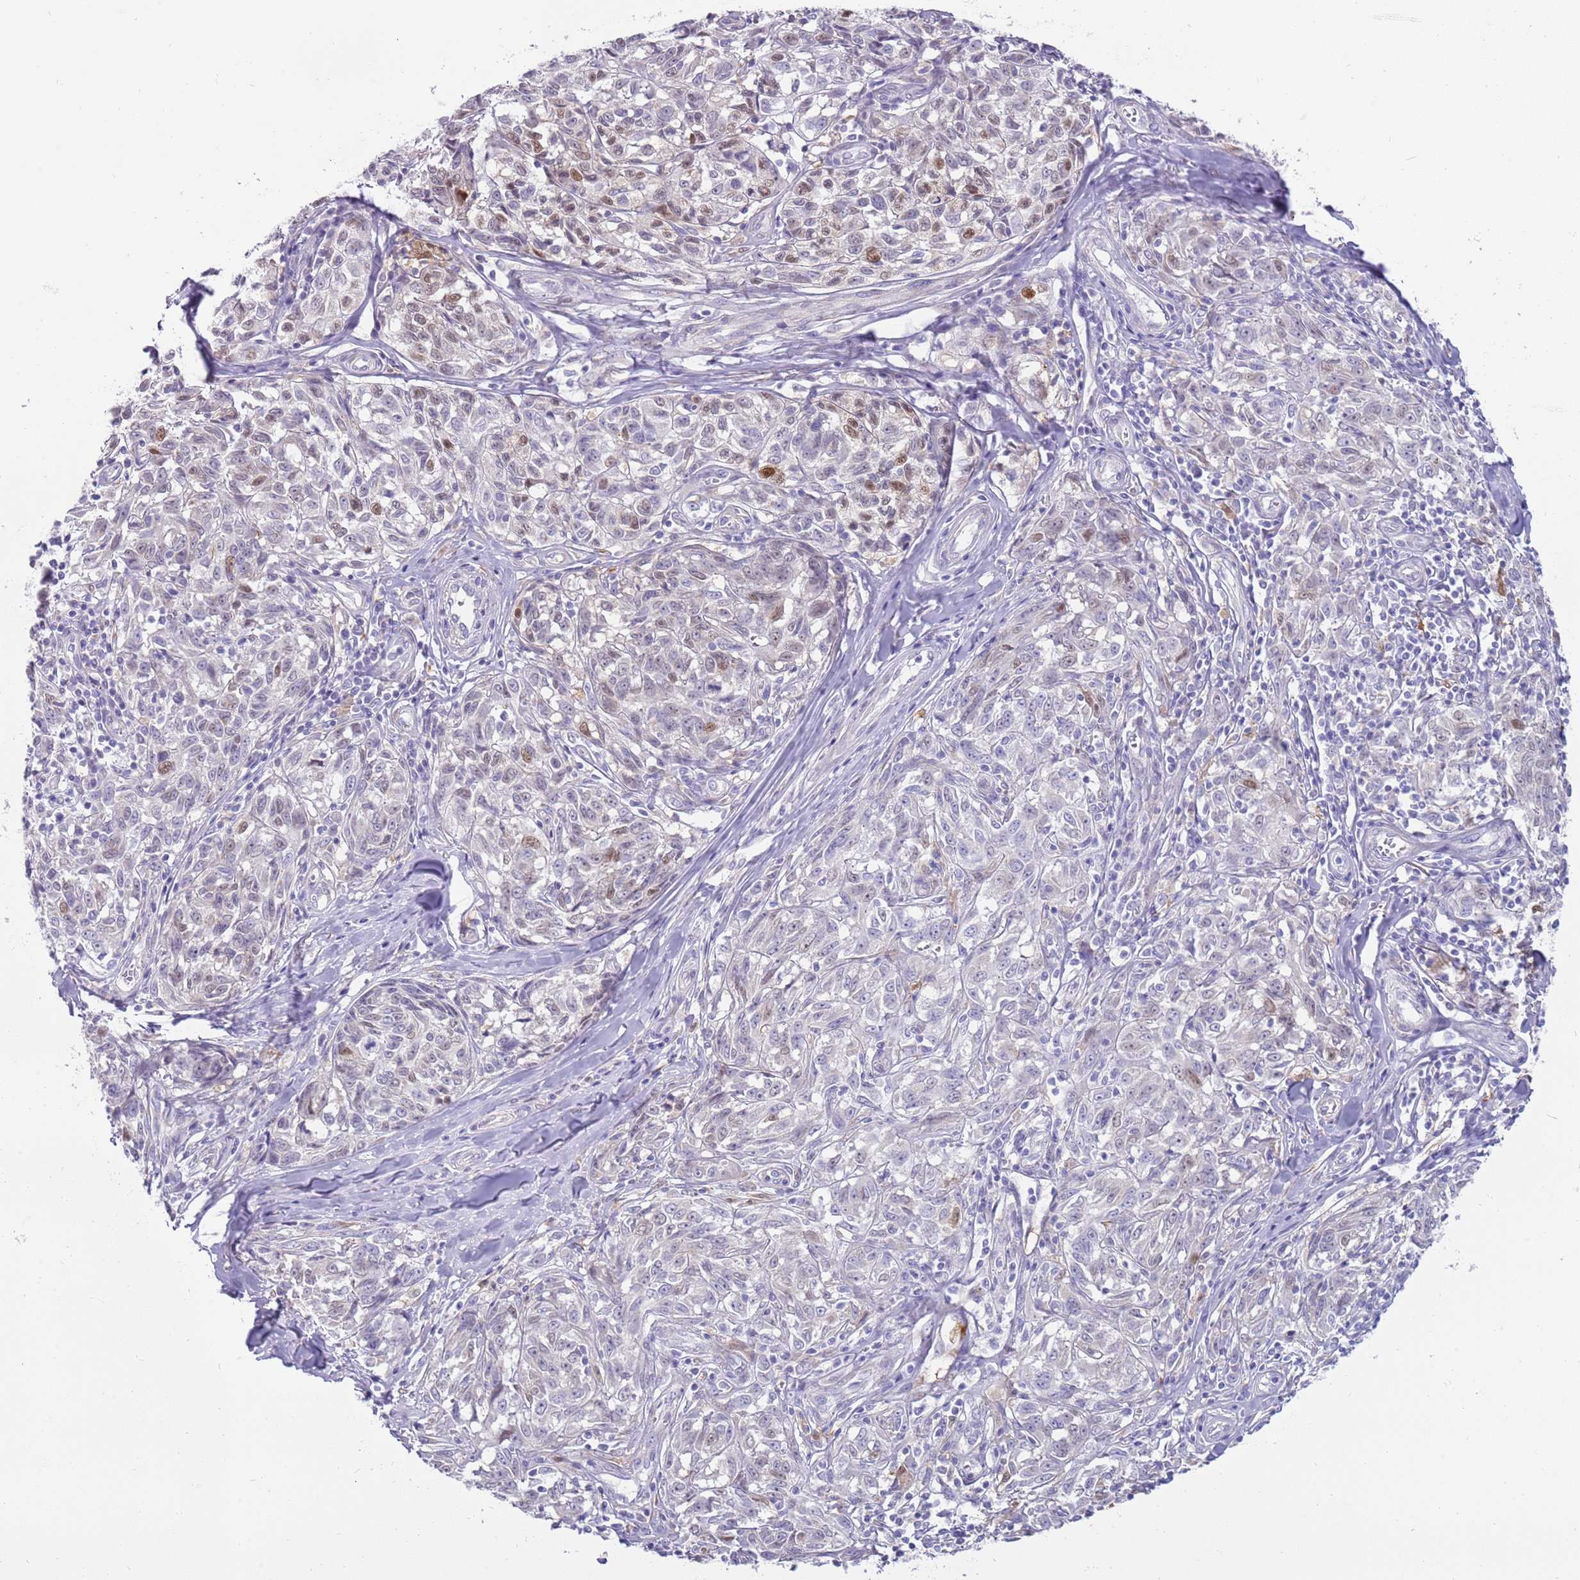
{"staining": {"intensity": "weak", "quantity": "<25%", "location": "nuclear"}, "tissue": "melanoma", "cell_type": "Tumor cells", "image_type": "cancer", "snomed": [{"axis": "morphology", "description": "Normal tissue, NOS"}, {"axis": "morphology", "description": "Malignant melanoma, NOS"}, {"axis": "topography", "description": "Skin"}], "caption": "Photomicrograph shows no significant protein positivity in tumor cells of melanoma.", "gene": "DIPK1C", "patient": {"sex": "female", "age": 64}}